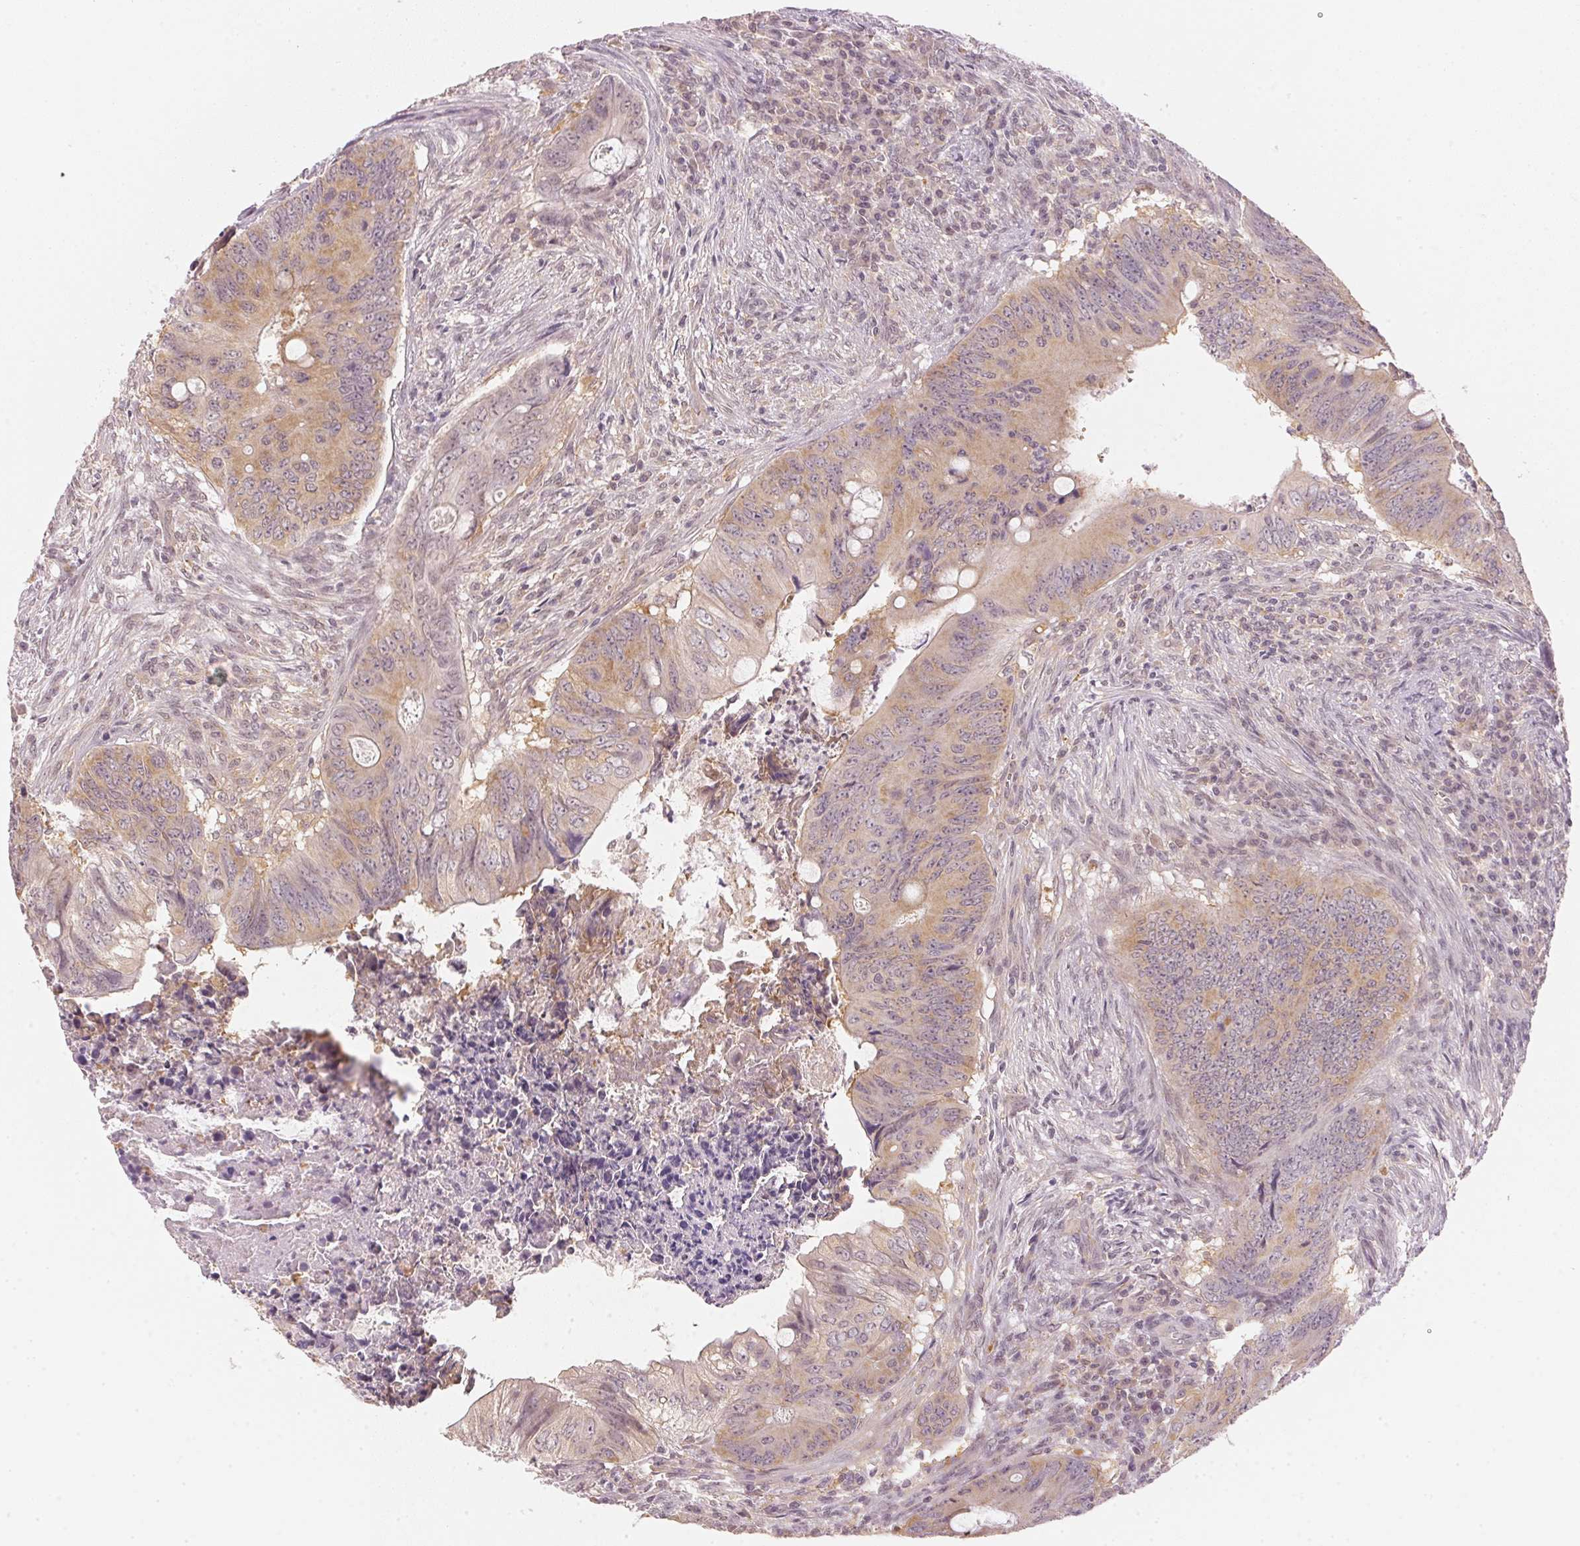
{"staining": {"intensity": "weak", "quantity": ">75%", "location": "cytoplasmic/membranous"}, "tissue": "colorectal cancer", "cell_type": "Tumor cells", "image_type": "cancer", "snomed": [{"axis": "morphology", "description": "Adenocarcinoma, NOS"}, {"axis": "topography", "description": "Colon"}], "caption": "Colorectal cancer stained with a brown dye demonstrates weak cytoplasmic/membranous positive staining in approximately >75% of tumor cells.", "gene": "KPRP", "patient": {"sex": "female", "age": 74}}